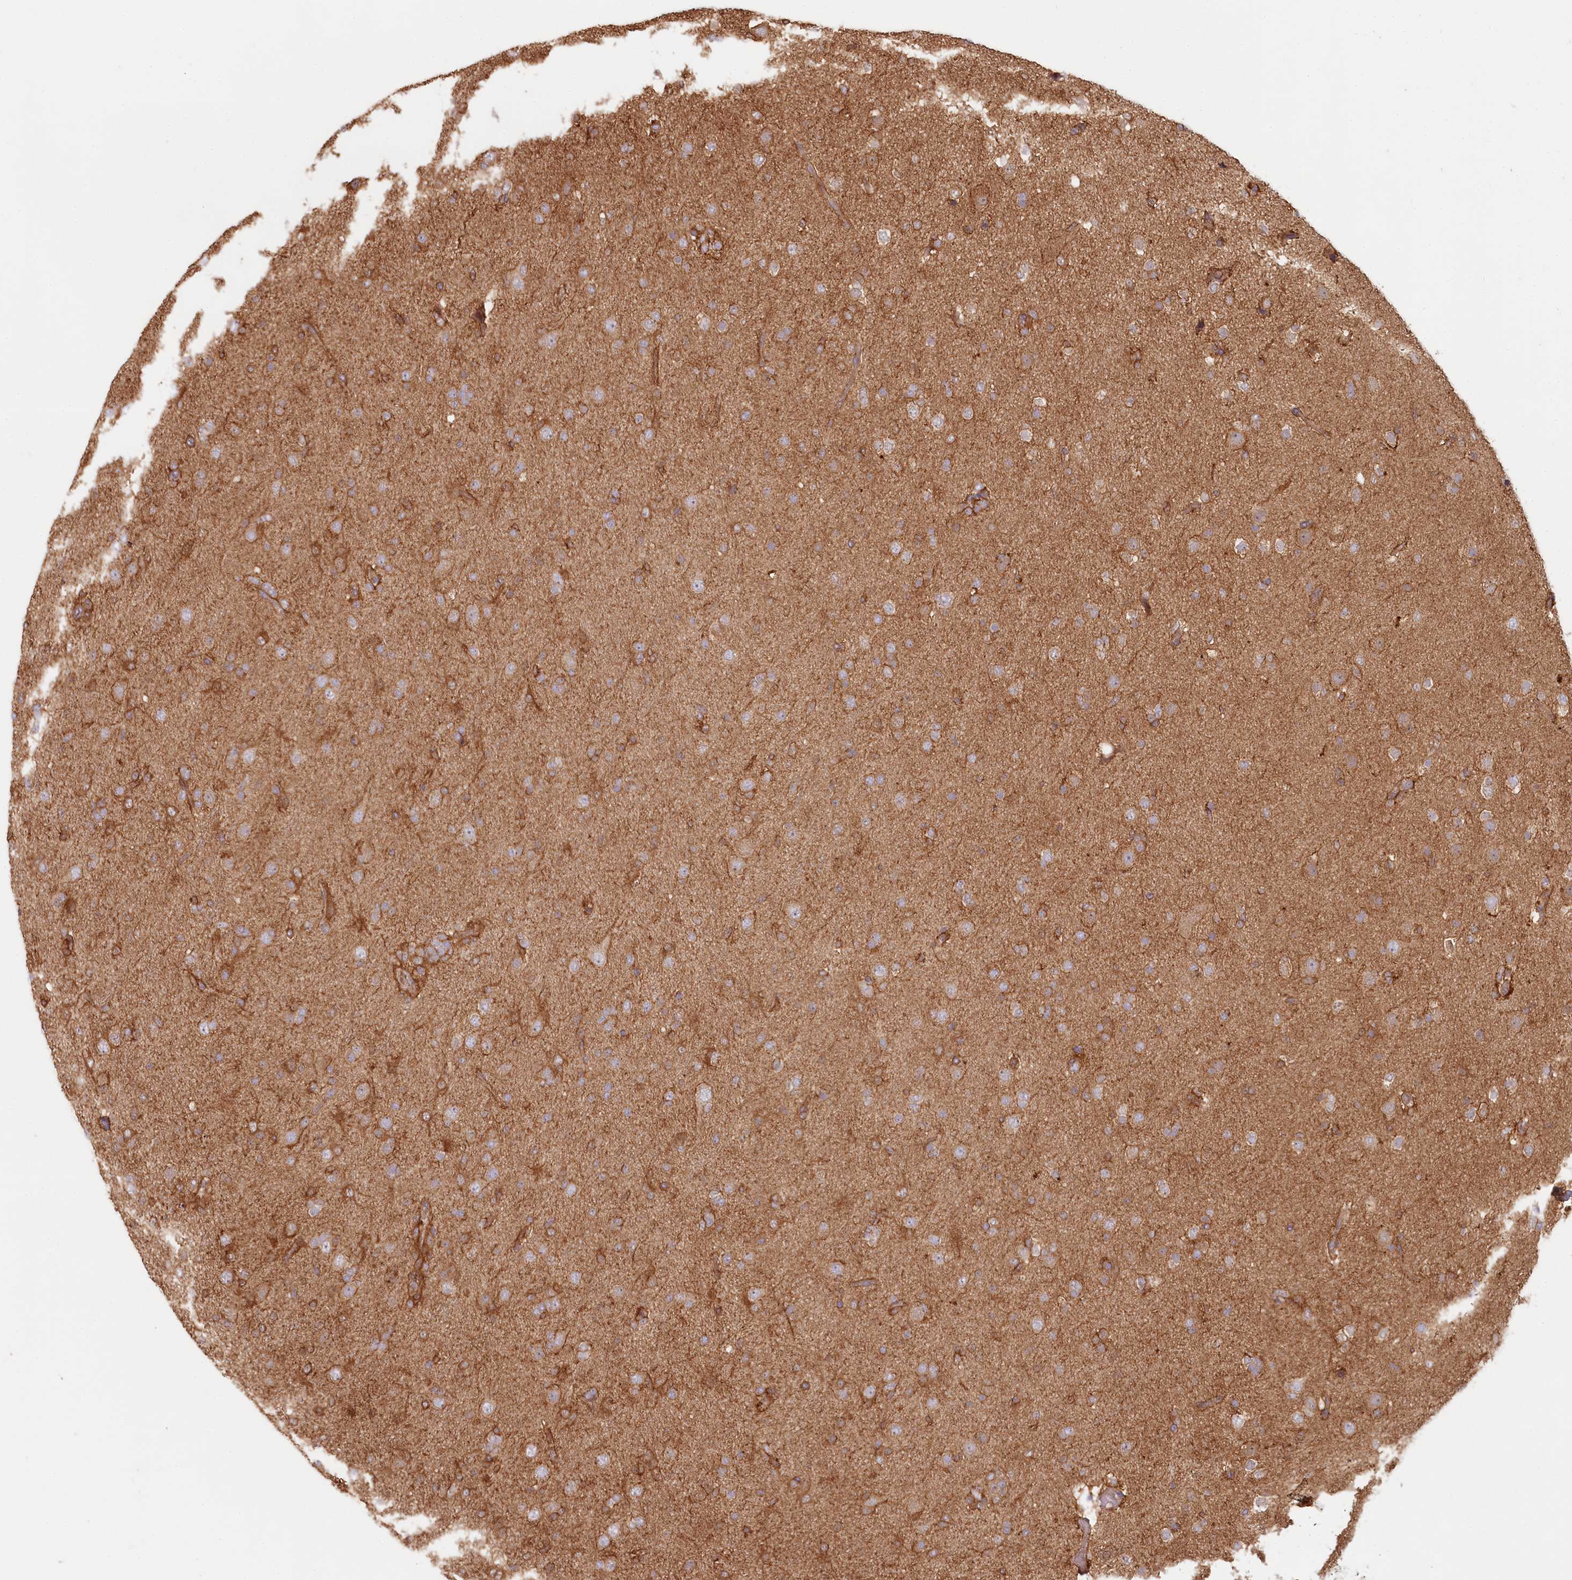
{"staining": {"intensity": "moderate", "quantity": "<25%", "location": "cytoplasmic/membranous"}, "tissue": "glioma", "cell_type": "Tumor cells", "image_type": "cancer", "snomed": [{"axis": "morphology", "description": "Glioma, malignant, Low grade"}, {"axis": "topography", "description": "Brain"}], "caption": "Brown immunohistochemical staining in glioma demonstrates moderate cytoplasmic/membranous staining in approximately <25% of tumor cells. (Brightfield microscopy of DAB IHC at high magnification).", "gene": "HAL", "patient": {"sex": "male", "age": 65}}